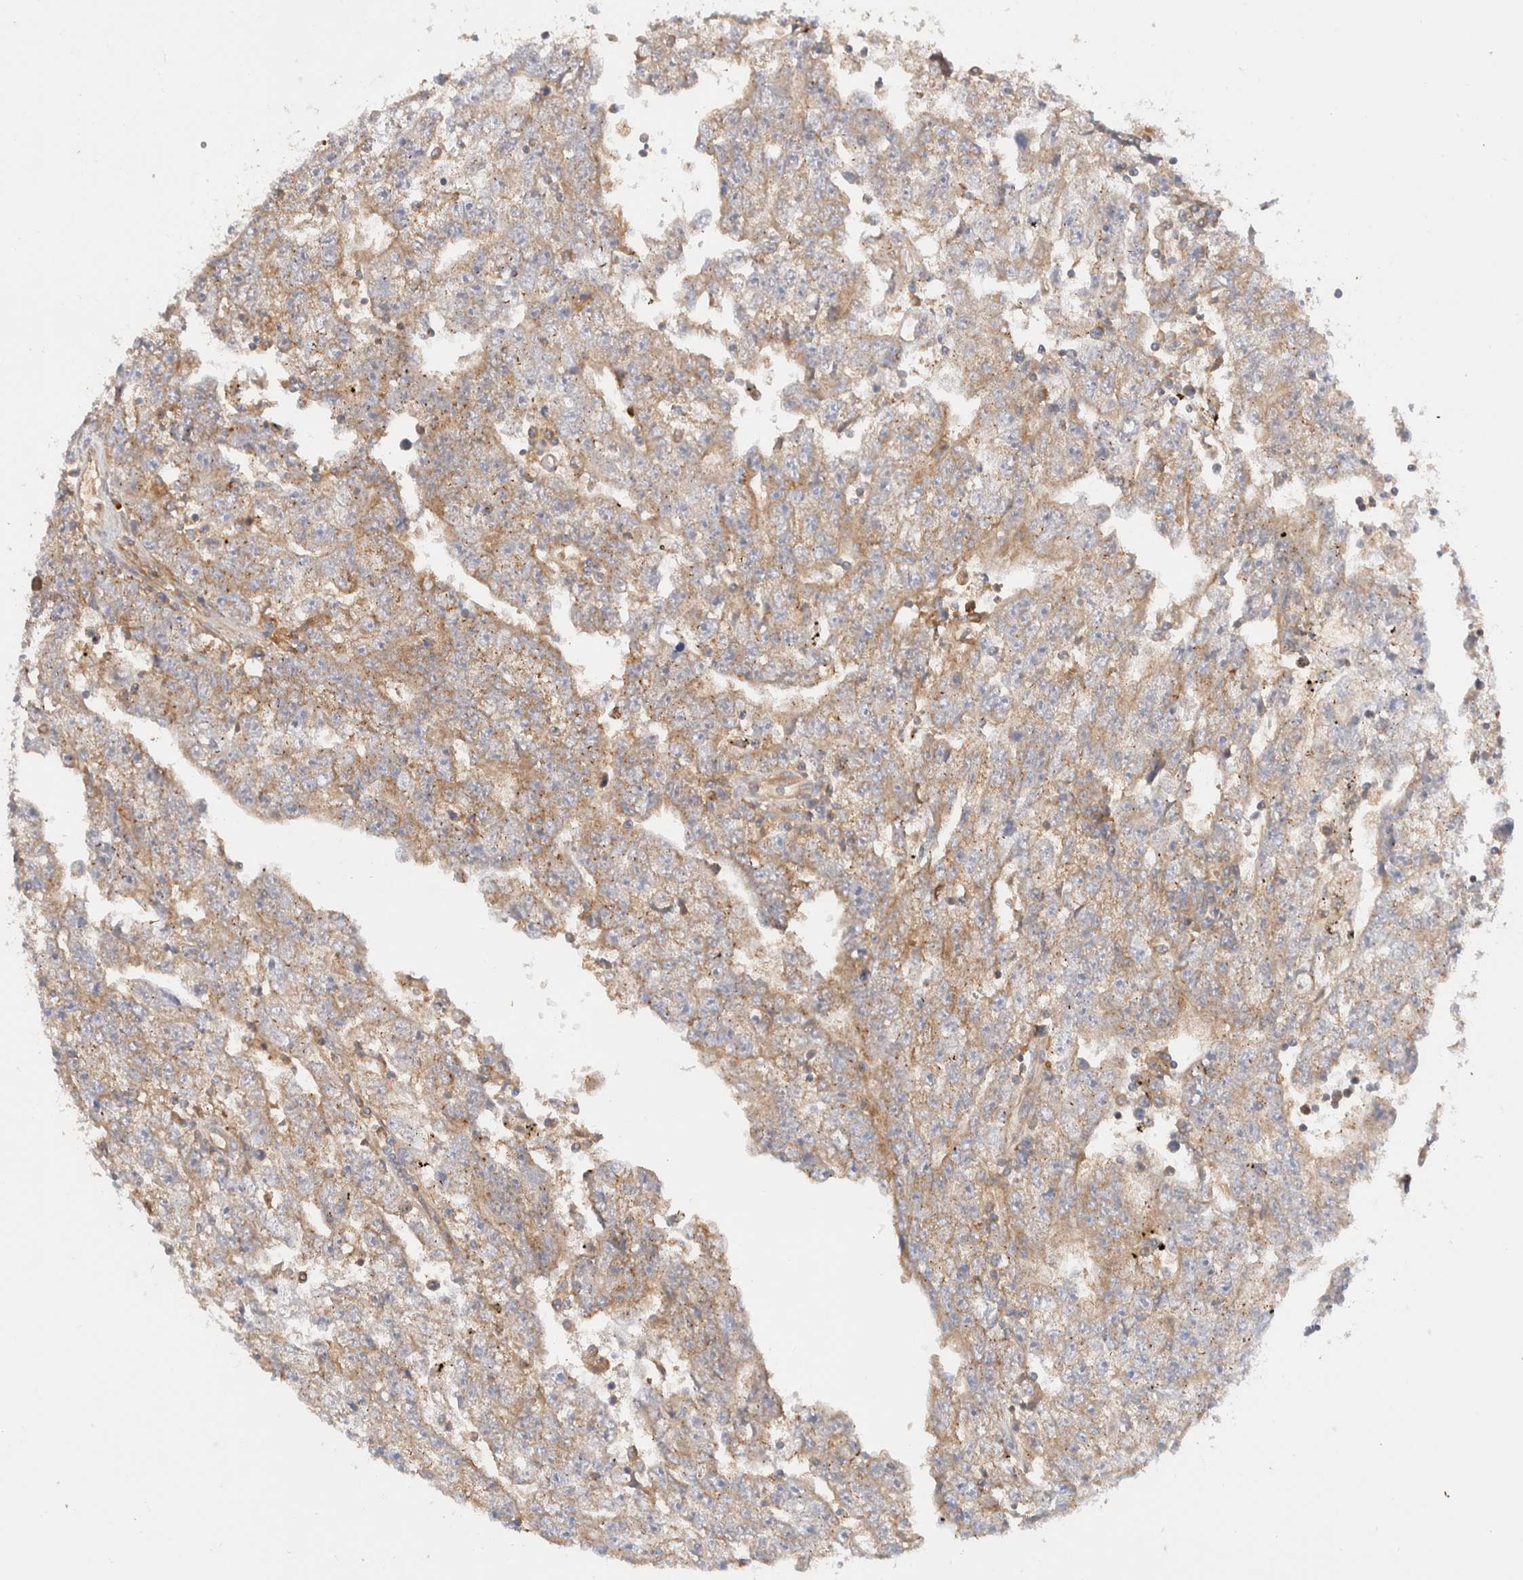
{"staining": {"intensity": "weak", "quantity": ">75%", "location": "cytoplasmic/membranous"}, "tissue": "testis cancer", "cell_type": "Tumor cells", "image_type": "cancer", "snomed": [{"axis": "morphology", "description": "Carcinoma, Embryonal, NOS"}, {"axis": "topography", "description": "Testis"}], "caption": "Testis cancer tissue displays weak cytoplasmic/membranous staining in about >75% of tumor cells, visualized by immunohistochemistry.", "gene": "RABEP1", "patient": {"sex": "male", "age": 25}}